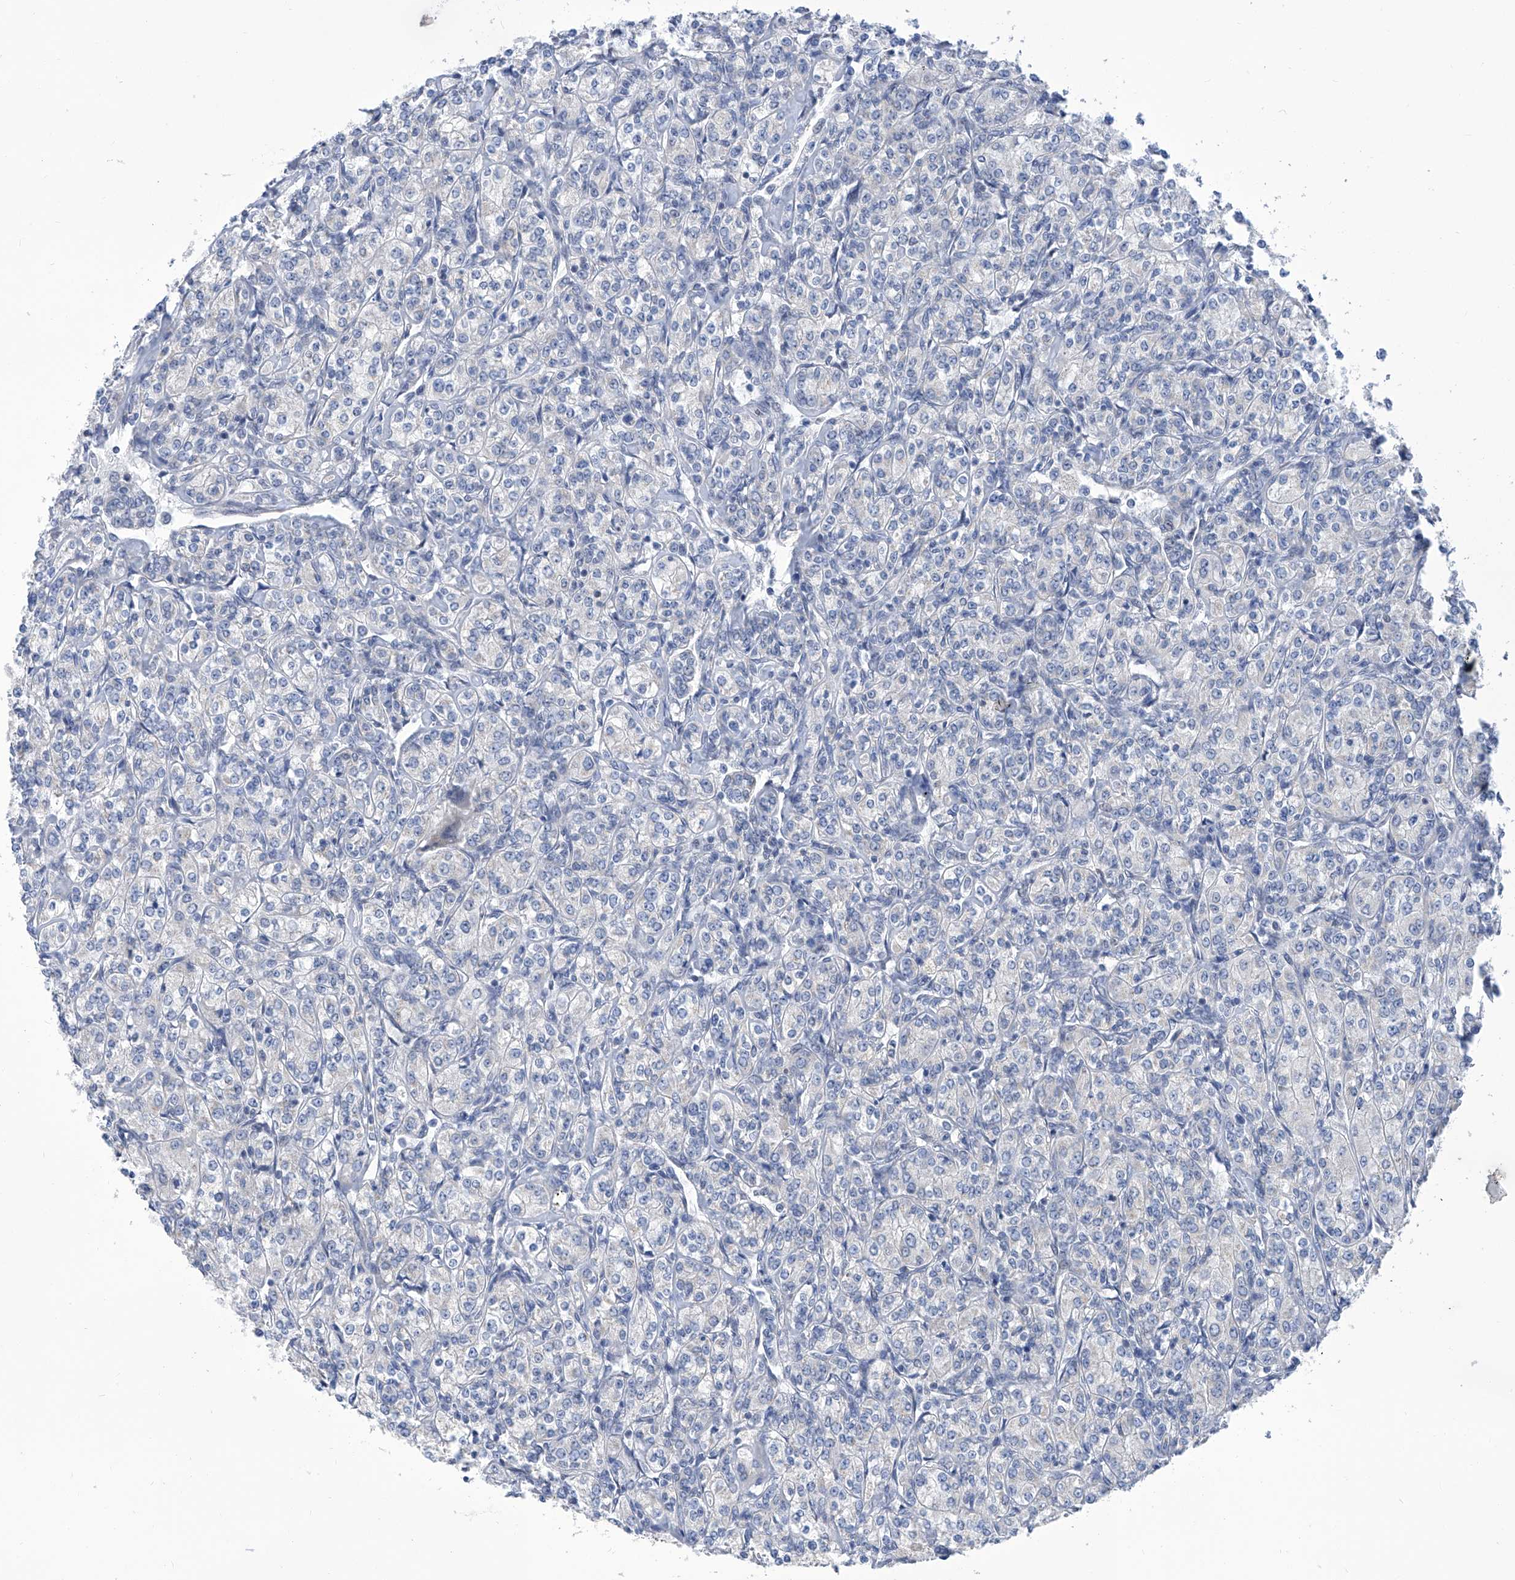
{"staining": {"intensity": "negative", "quantity": "none", "location": "none"}, "tissue": "renal cancer", "cell_type": "Tumor cells", "image_type": "cancer", "snomed": [{"axis": "morphology", "description": "Adenocarcinoma, NOS"}, {"axis": "topography", "description": "Kidney"}], "caption": "IHC micrograph of renal cancer (adenocarcinoma) stained for a protein (brown), which shows no expression in tumor cells.", "gene": "SART1", "patient": {"sex": "male", "age": 77}}